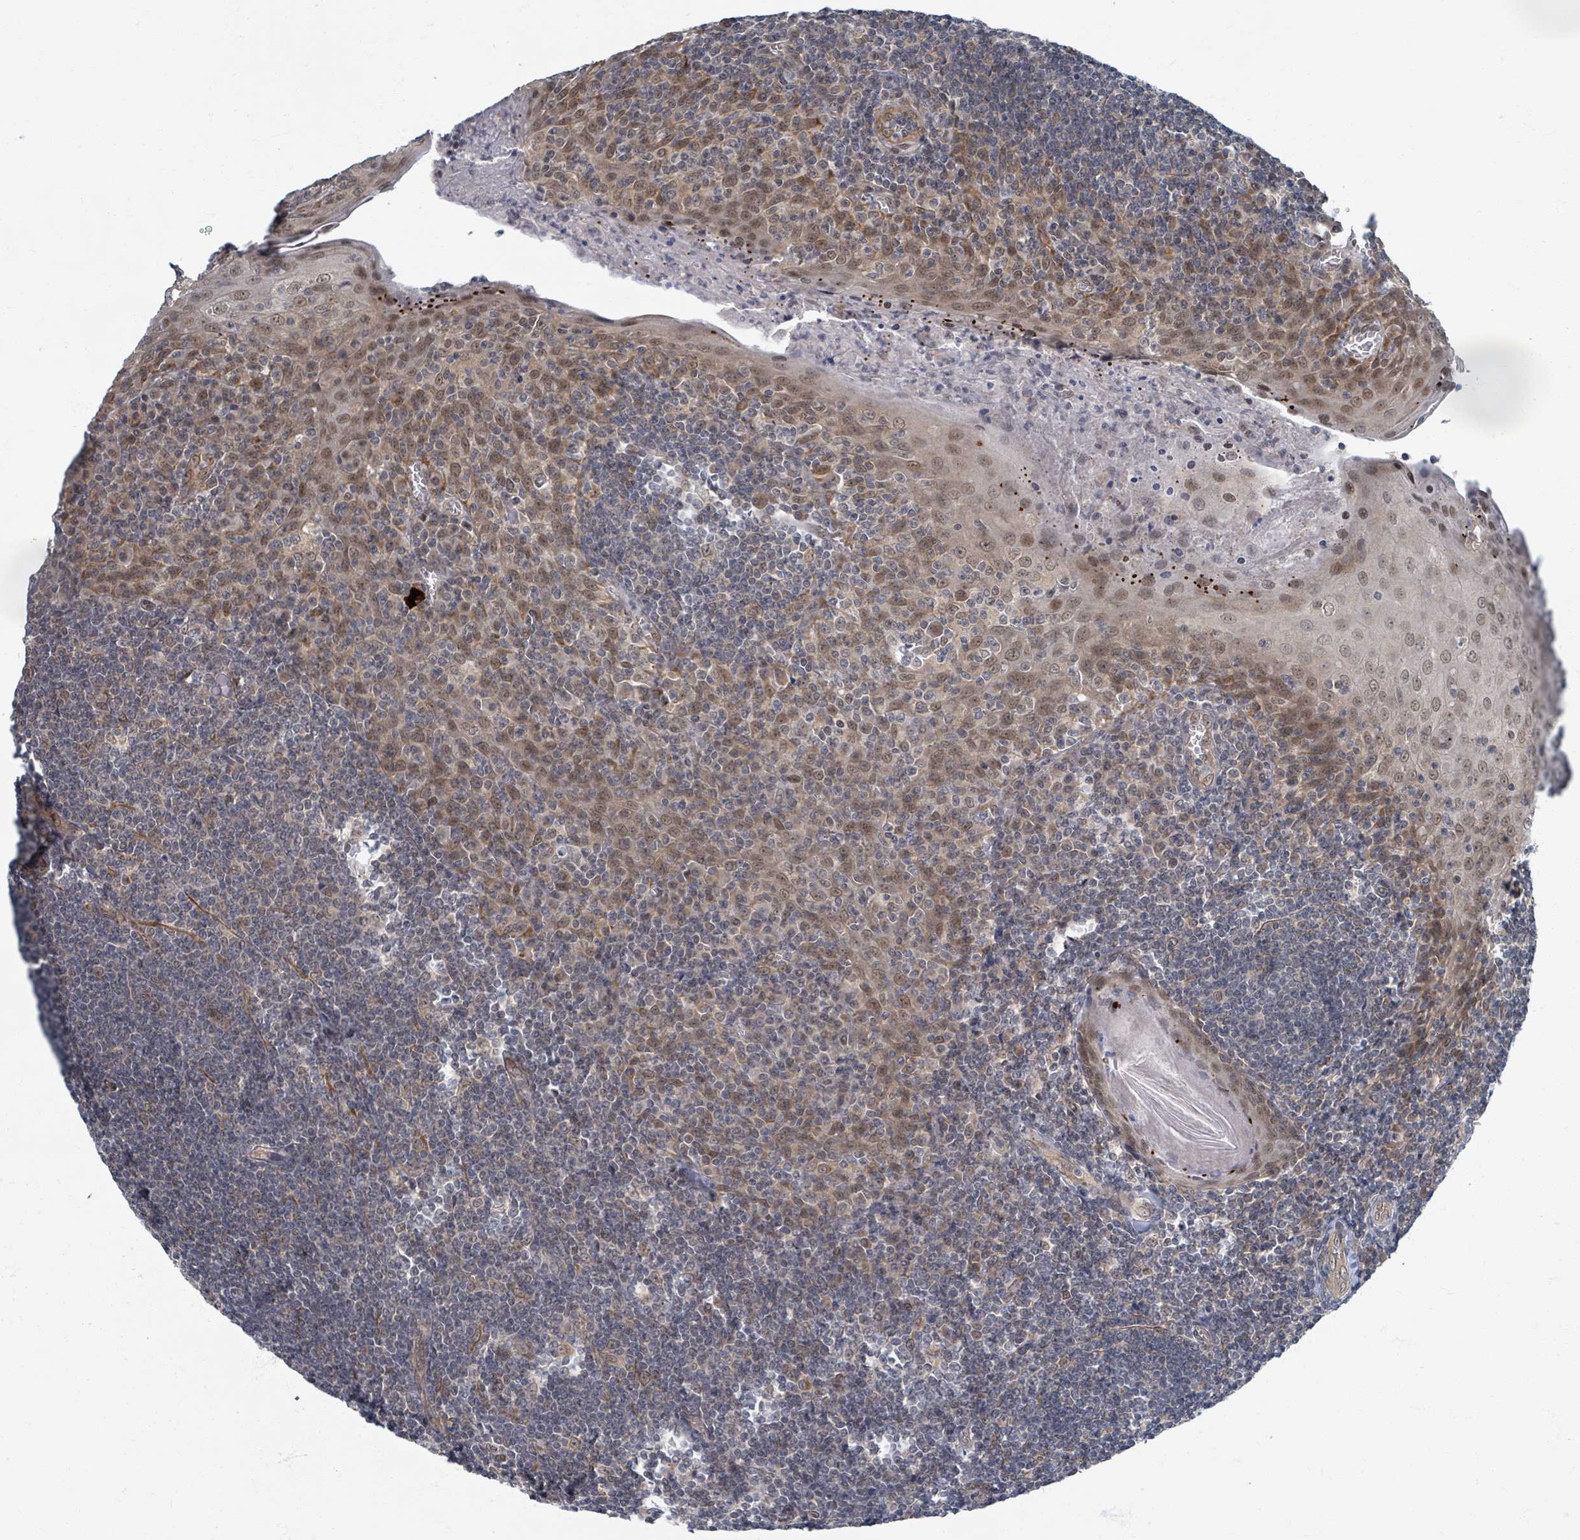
{"staining": {"intensity": "moderate", "quantity": "25%-75%", "location": "cytoplasmic/membranous,nuclear"}, "tissue": "tonsil", "cell_type": "Germinal center cells", "image_type": "normal", "snomed": [{"axis": "morphology", "description": "Normal tissue, NOS"}, {"axis": "topography", "description": "Tonsil"}], "caption": "A photomicrograph of tonsil stained for a protein exhibits moderate cytoplasmic/membranous,nuclear brown staining in germinal center cells. Immunohistochemistry stains the protein of interest in brown and the nuclei are stained blue.", "gene": "INTS15", "patient": {"sex": "male", "age": 27}}